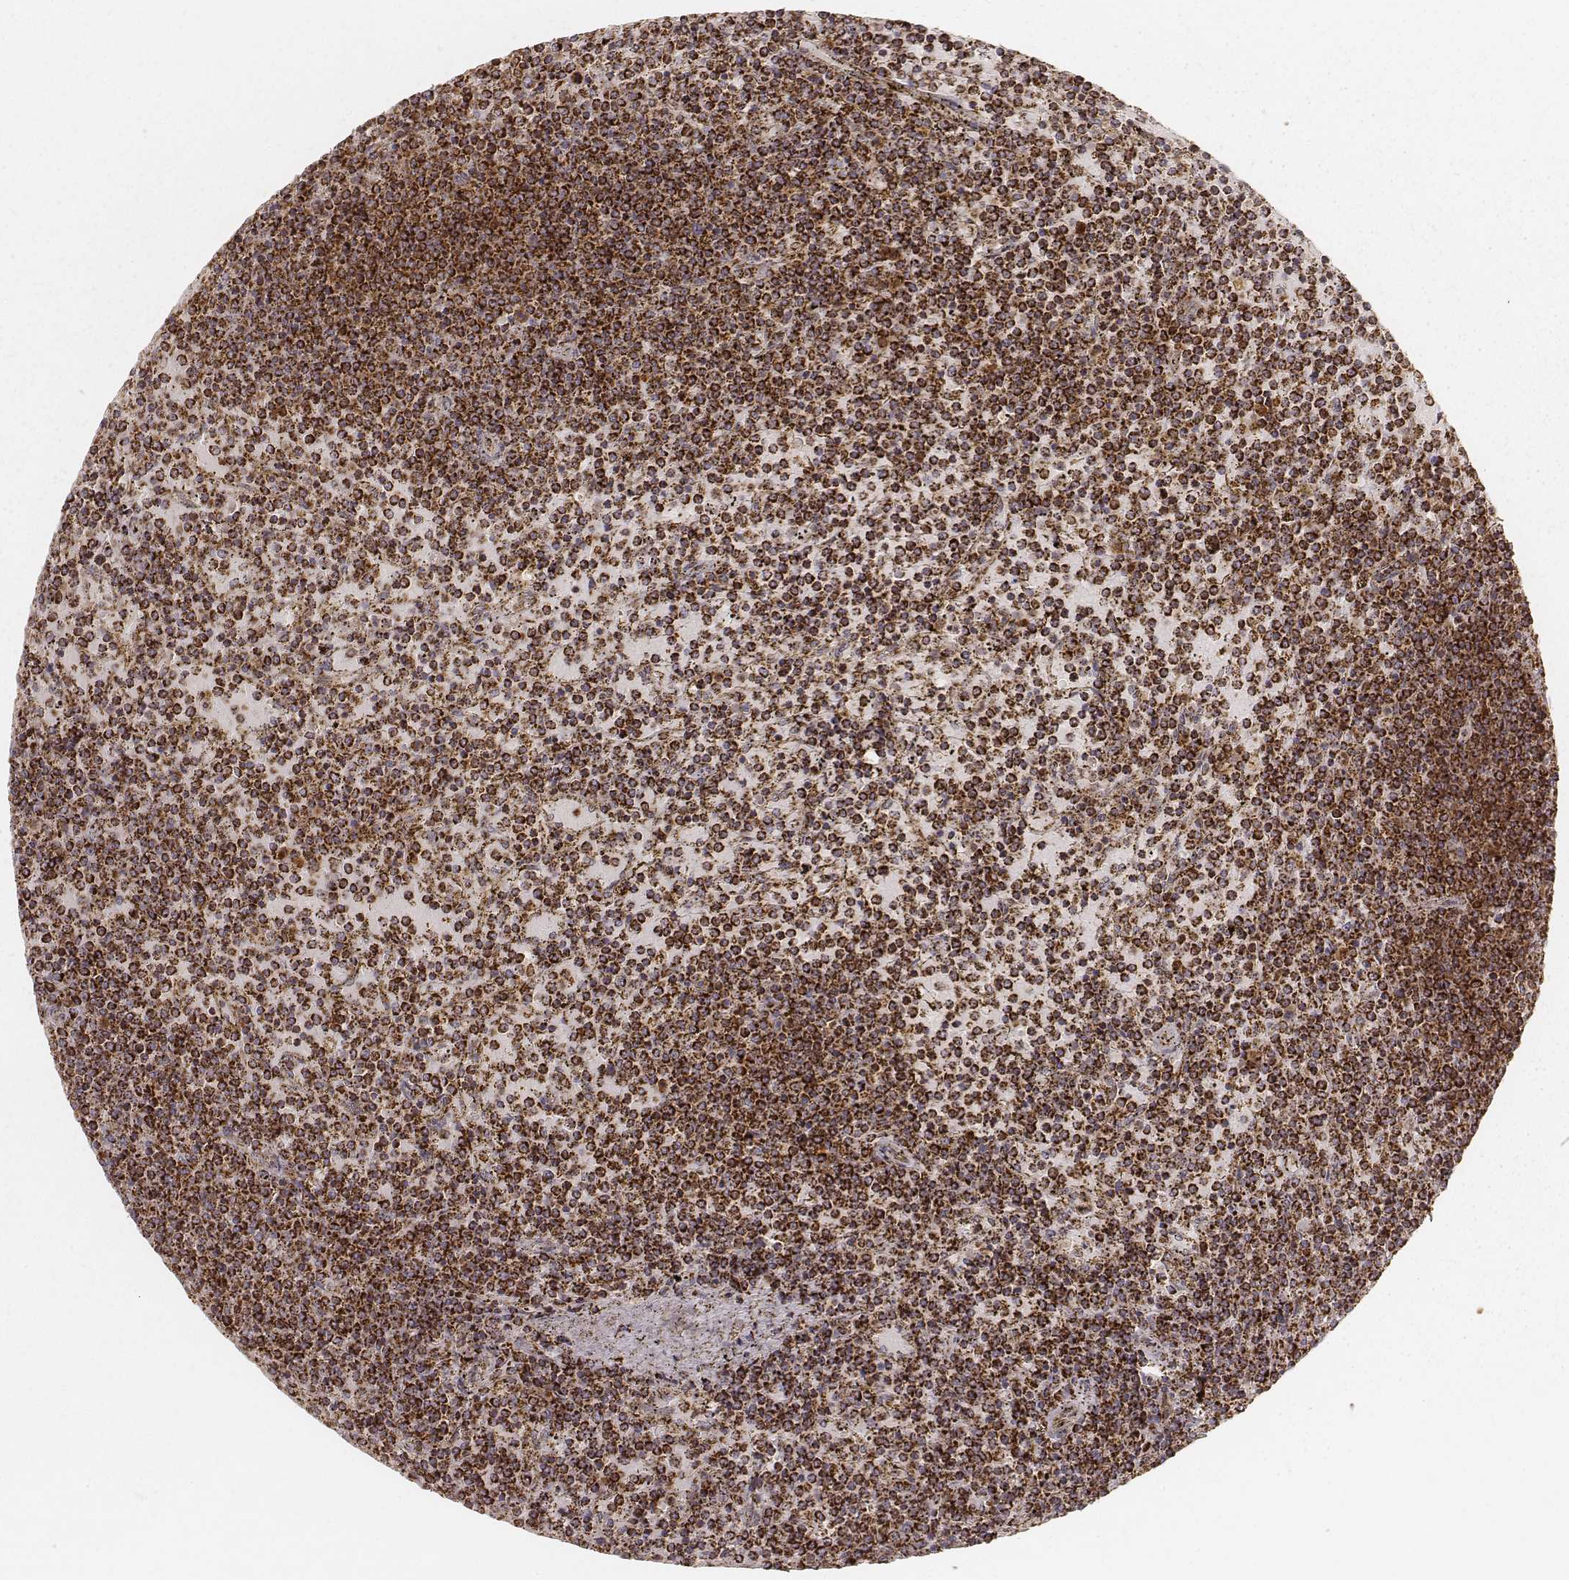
{"staining": {"intensity": "strong", "quantity": ">75%", "location": "cytoplasmic/membranous"}, "tissue": "lymphoma", "cell_type": "Tumor cells", "image_type": "cancer", "snomed": [{"axis": "morphology", "description": "Malignant lymphoma, non-Hodgkin's type, Low grade"}, {"axis": "topography", "description": "Spleen"}], "caption": "Tumor cells show strong cytoplasmic/membranous positivity in approximately >75% of cells in malignant lymphoma, non-Hodgkin's type (low-grade). (DAB IHC, brown staining for protein, blue staining for nuclei).", "gene": "CS", "patient": {"sex": "female", "age": 77}}